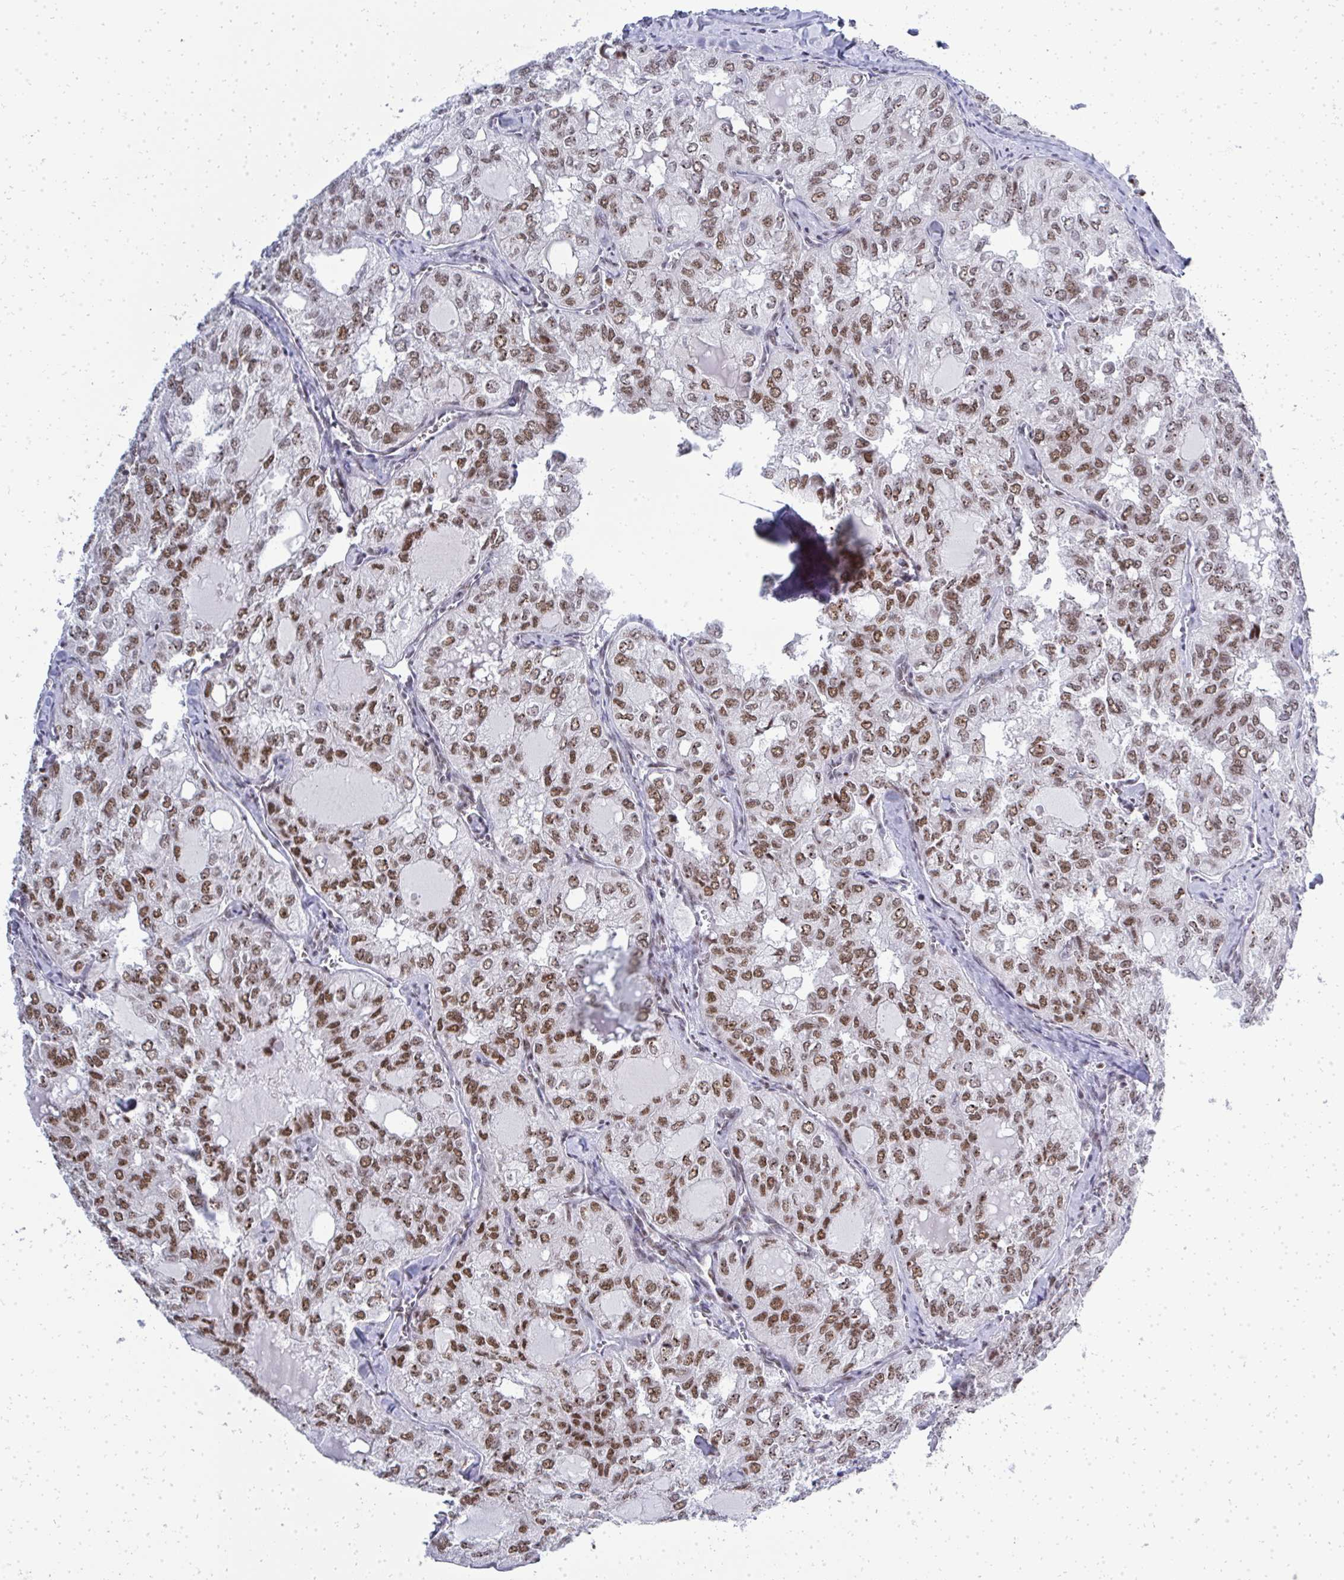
{"staining": {"intensity": "moderate", "quantity": ">75%", "location": "nuclear"}, "tissue": "thyroid cancer", "cell_type": "Tumor cells", "image_type": "cancer", "snomed": [{"axis": "morphology", "description": "Follicular adenoma carcinoma, NOS"}, {"axis": "topography", "description": "Thyroid gland"}], "caption": "IHC (DAB) staining of human thyroid cancer (follicular adenoma carcinoma) reveals moderate nuclear protein staining in about >75% of tumor cells.", "gene": "SIRT7", "patient": {"sex": "male", "age": 75}}